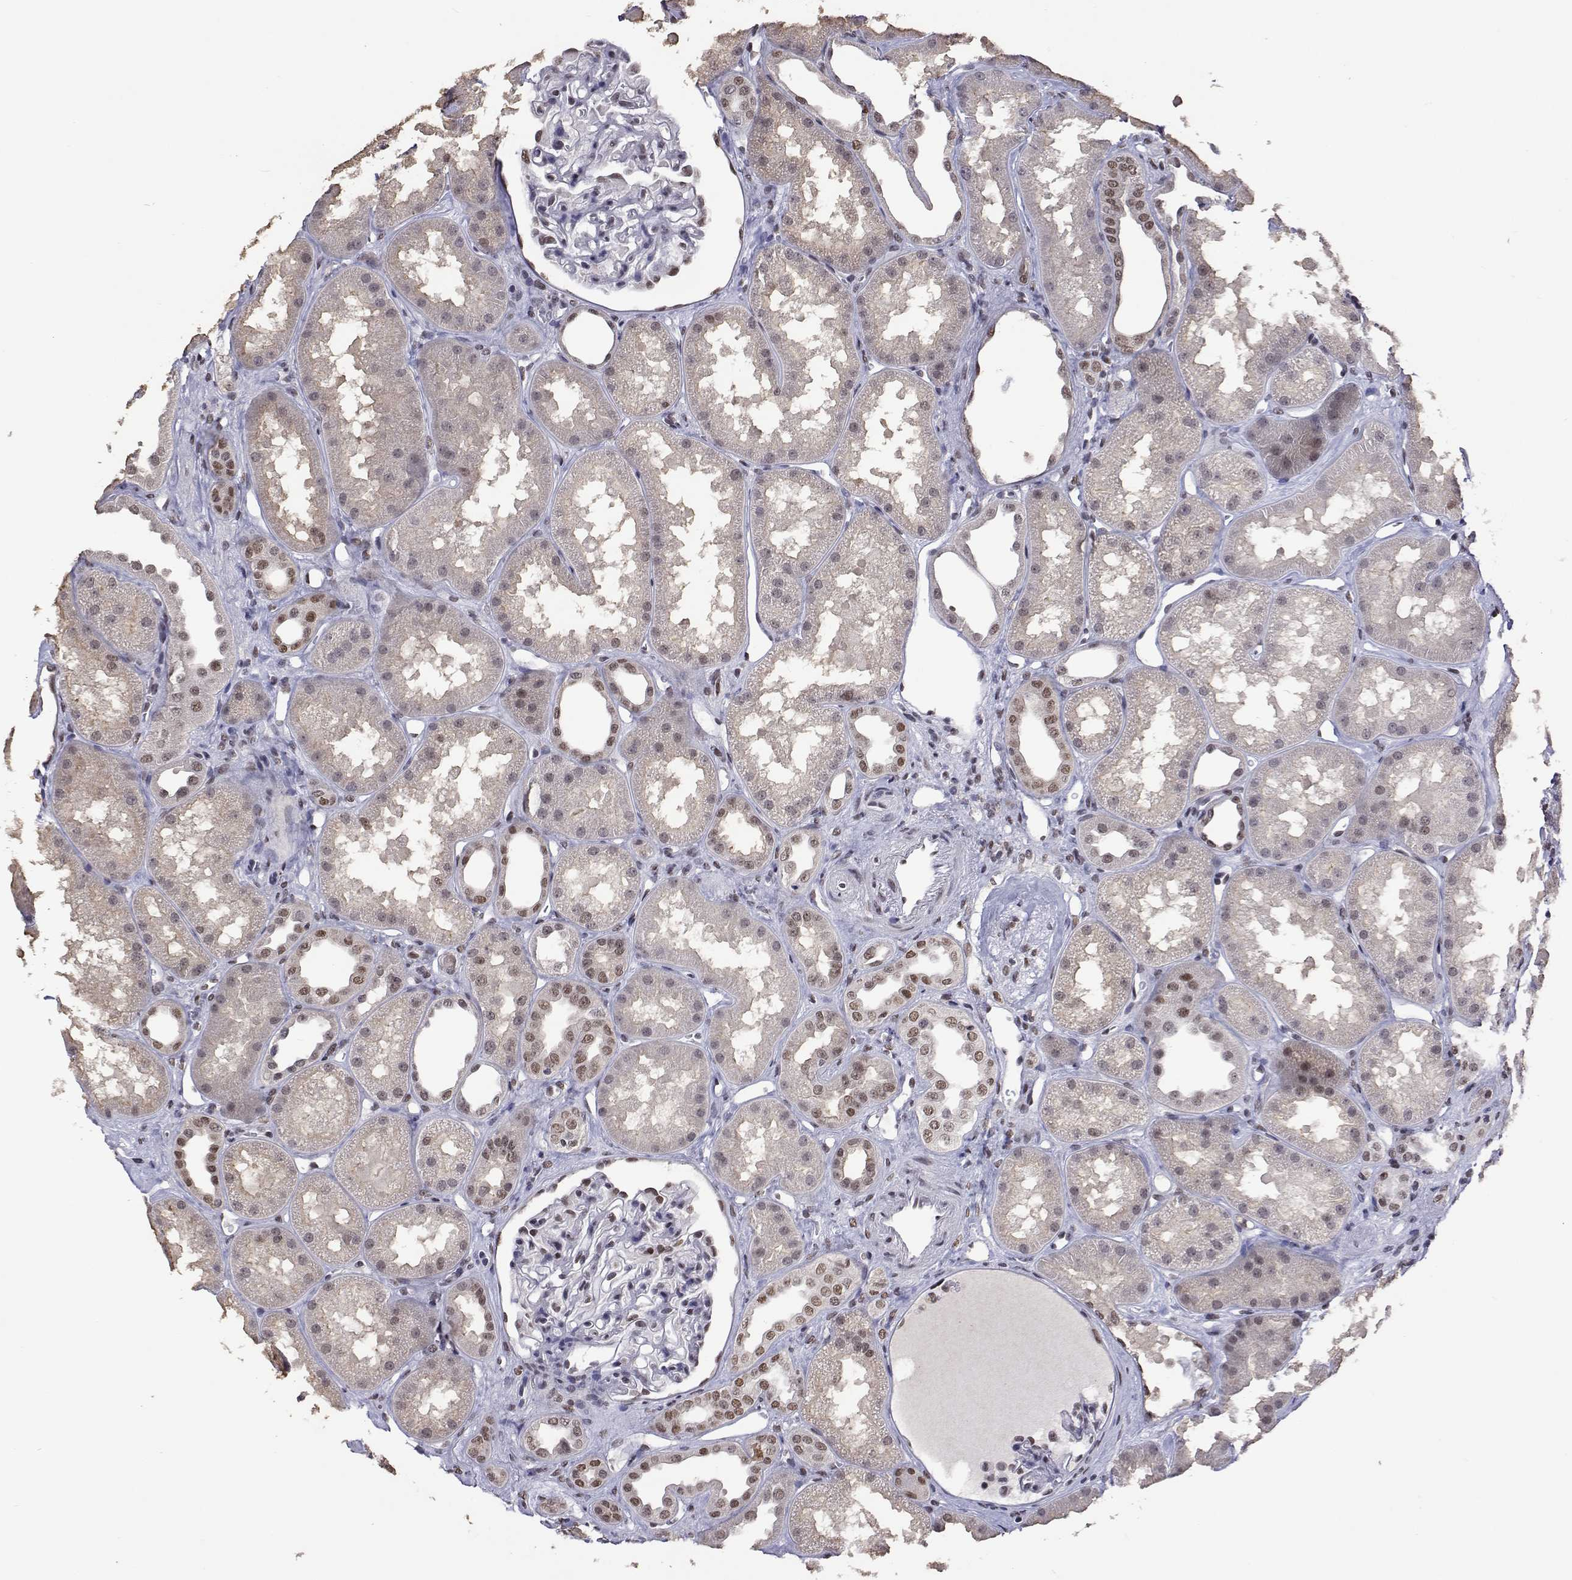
{"staining": {"intensity": "weak", "quantity": "<25%", "location": "nuclear"}, "tissue": "kidney", "cell_type": "Cells in glomeruli", "image_type": "normal", "snomed": [{"axis": "morphology", "description": "Normal tissue, NOS"}, {"axis": "topography", "description": "Kidney"}], "caption": "The image exhibits no staining of cells in glomeruli in unremarkable kidney.", "gene": "HNRNPA0", "patient": {"sex": "male", "age": 61}}